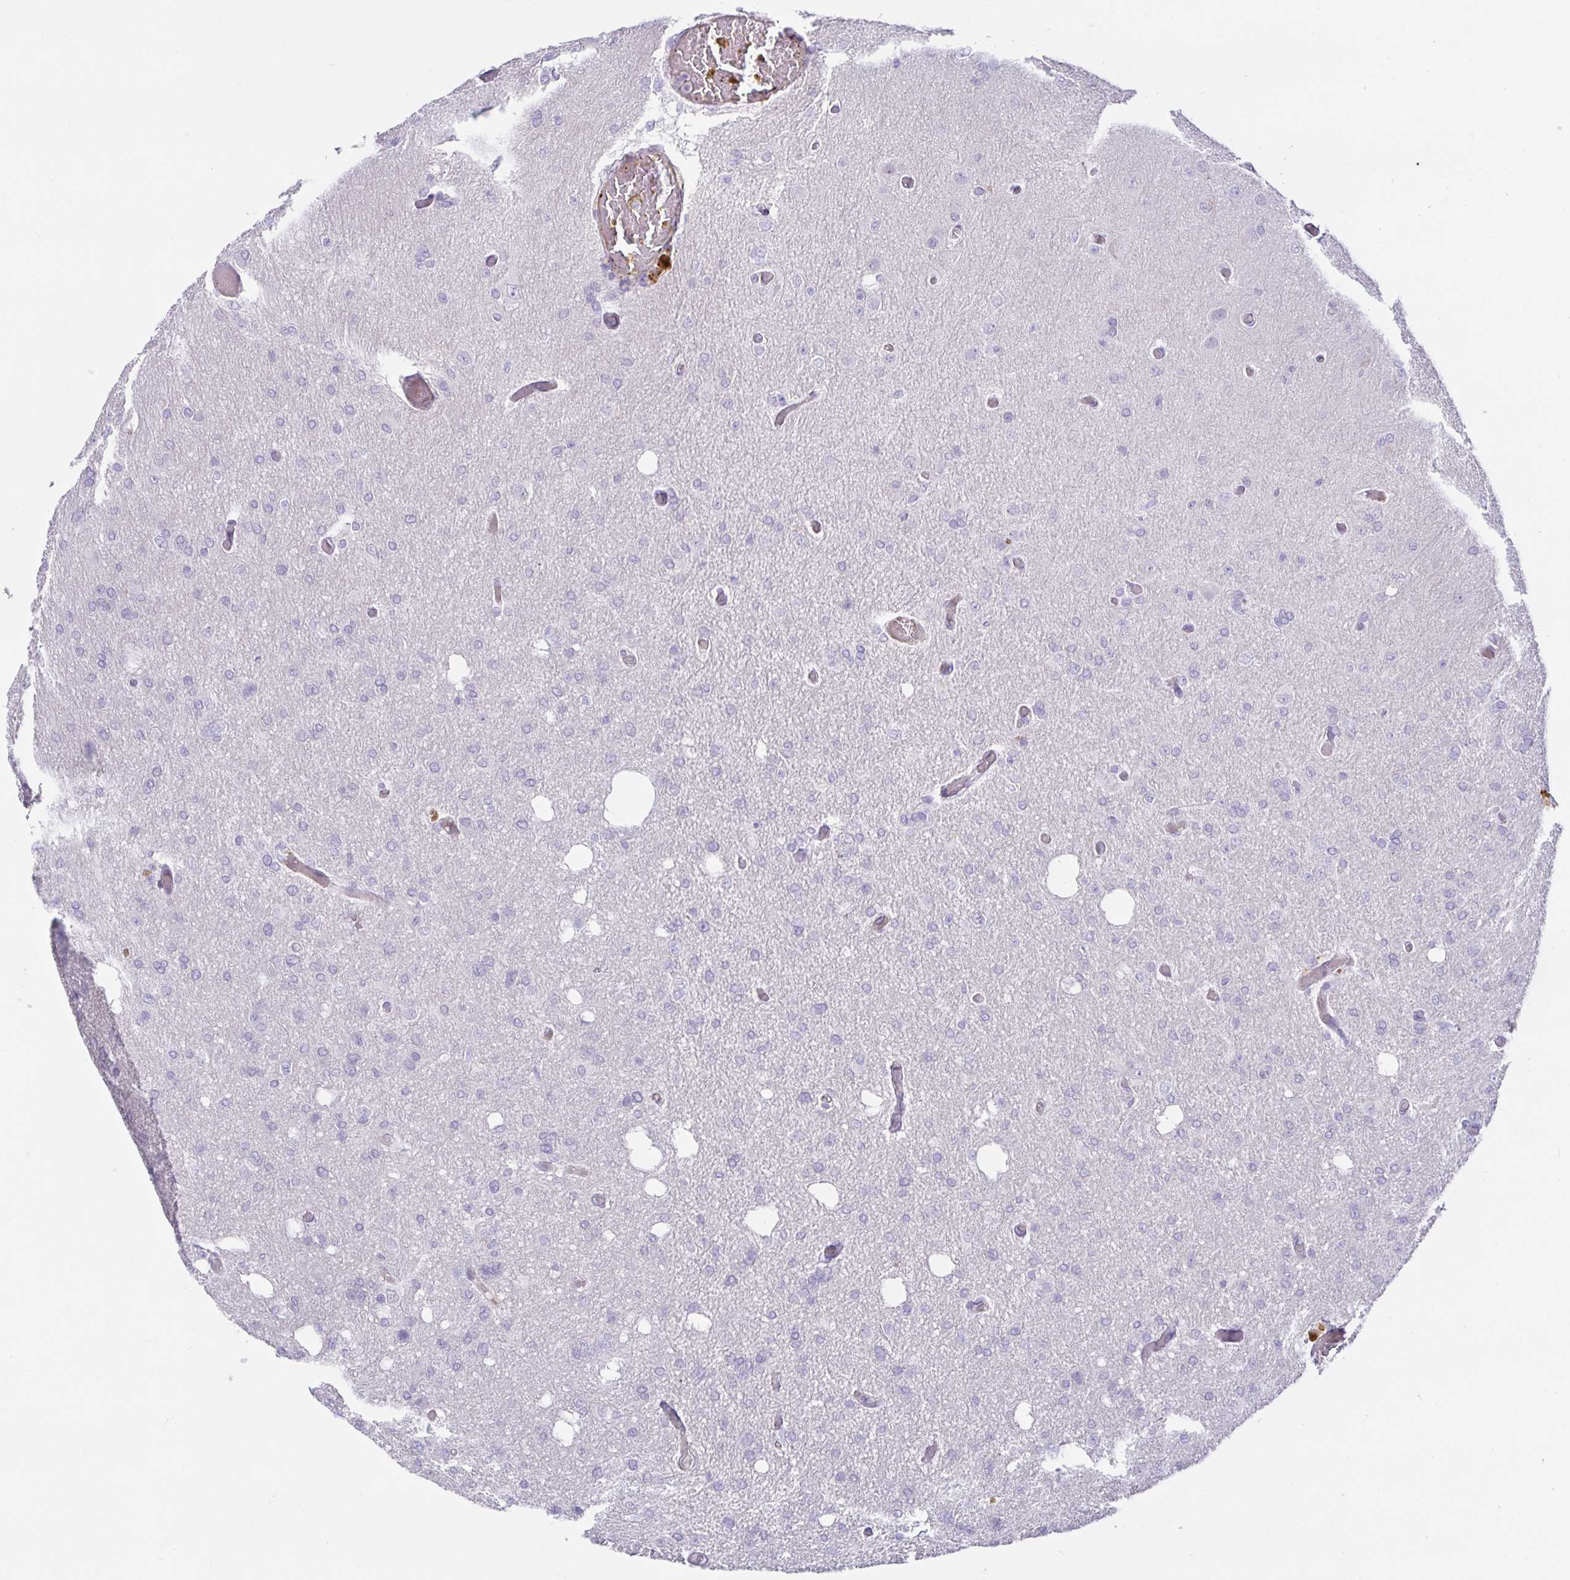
{"staining": {"intensity": "negative", "quantity": "none", "location": "none"}, "tissue": "glioma", "cell_type": "Tumor cells", "image_type": "cancer", "snomed": [{"axis": "morphology", "description": "Glioma, malignant, Low grade"}, {"axis": "topography", "description": "Brain"}], "caption": "Histopathology image shows no significant protein staining in tumor cells of glioma. (Brightfield microscopy of DAB immunohistochemistry at high magnification).", "gene": "SPAG4", "patient": {"sex": "male", "age": 26}}